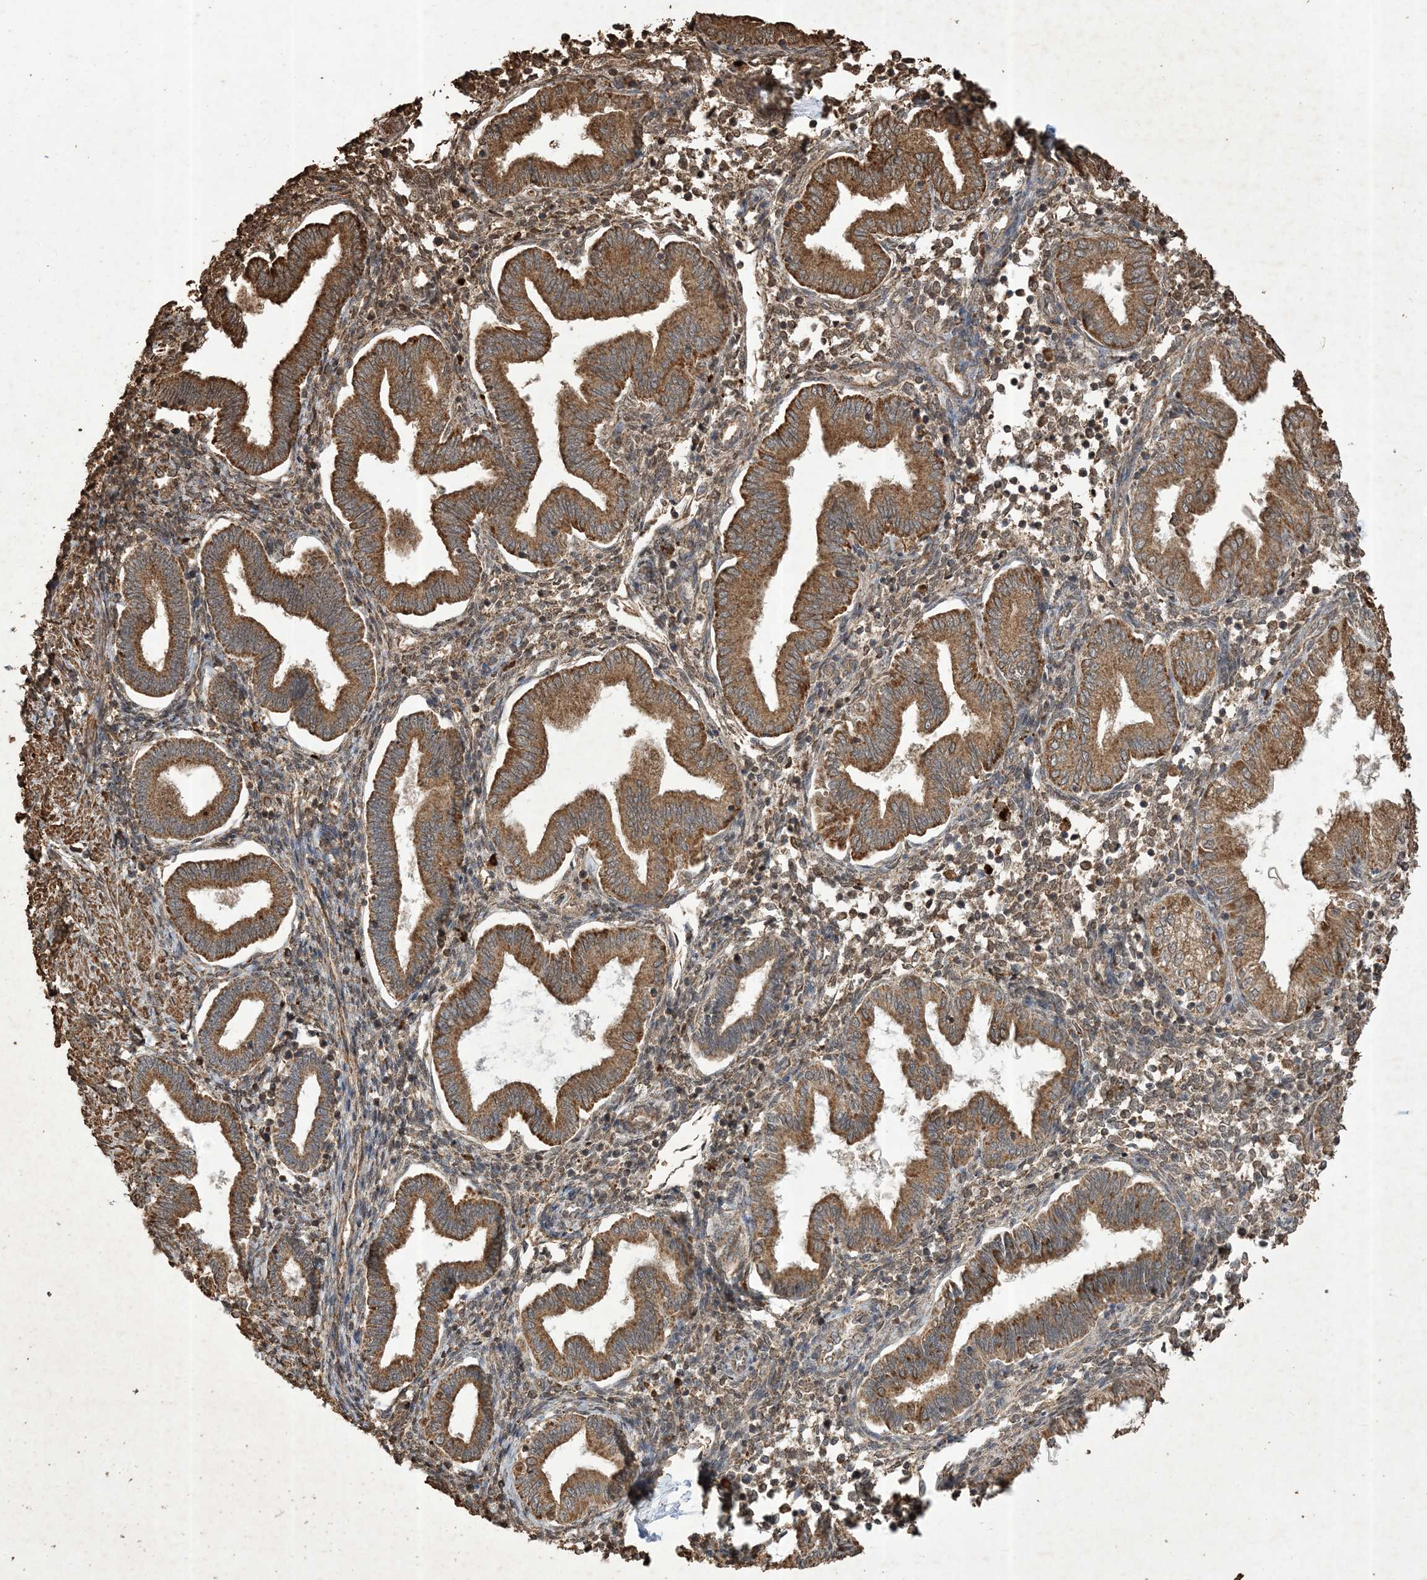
{"staining": {"intensity": "moderate", "quantity": "25%-75%", "location": "cytoplasmic/membranous"}, "tissue": "endometrium", "cell_type": "Cells in endometrial stroma", "image_type": "normal", "snomed": [{"axis": "morphology", "description": "Normal tissue, NOS"}, {"axis": "topography", "description": "Endometrium"}], "caption": "Benign endometrium exhibits moderate cytoplasmic/membranous staining in approximately 25%-75% of cells in endometrial stroma.", "gene": "HPS4", "patient": {"sex": "female", "age": 53}}